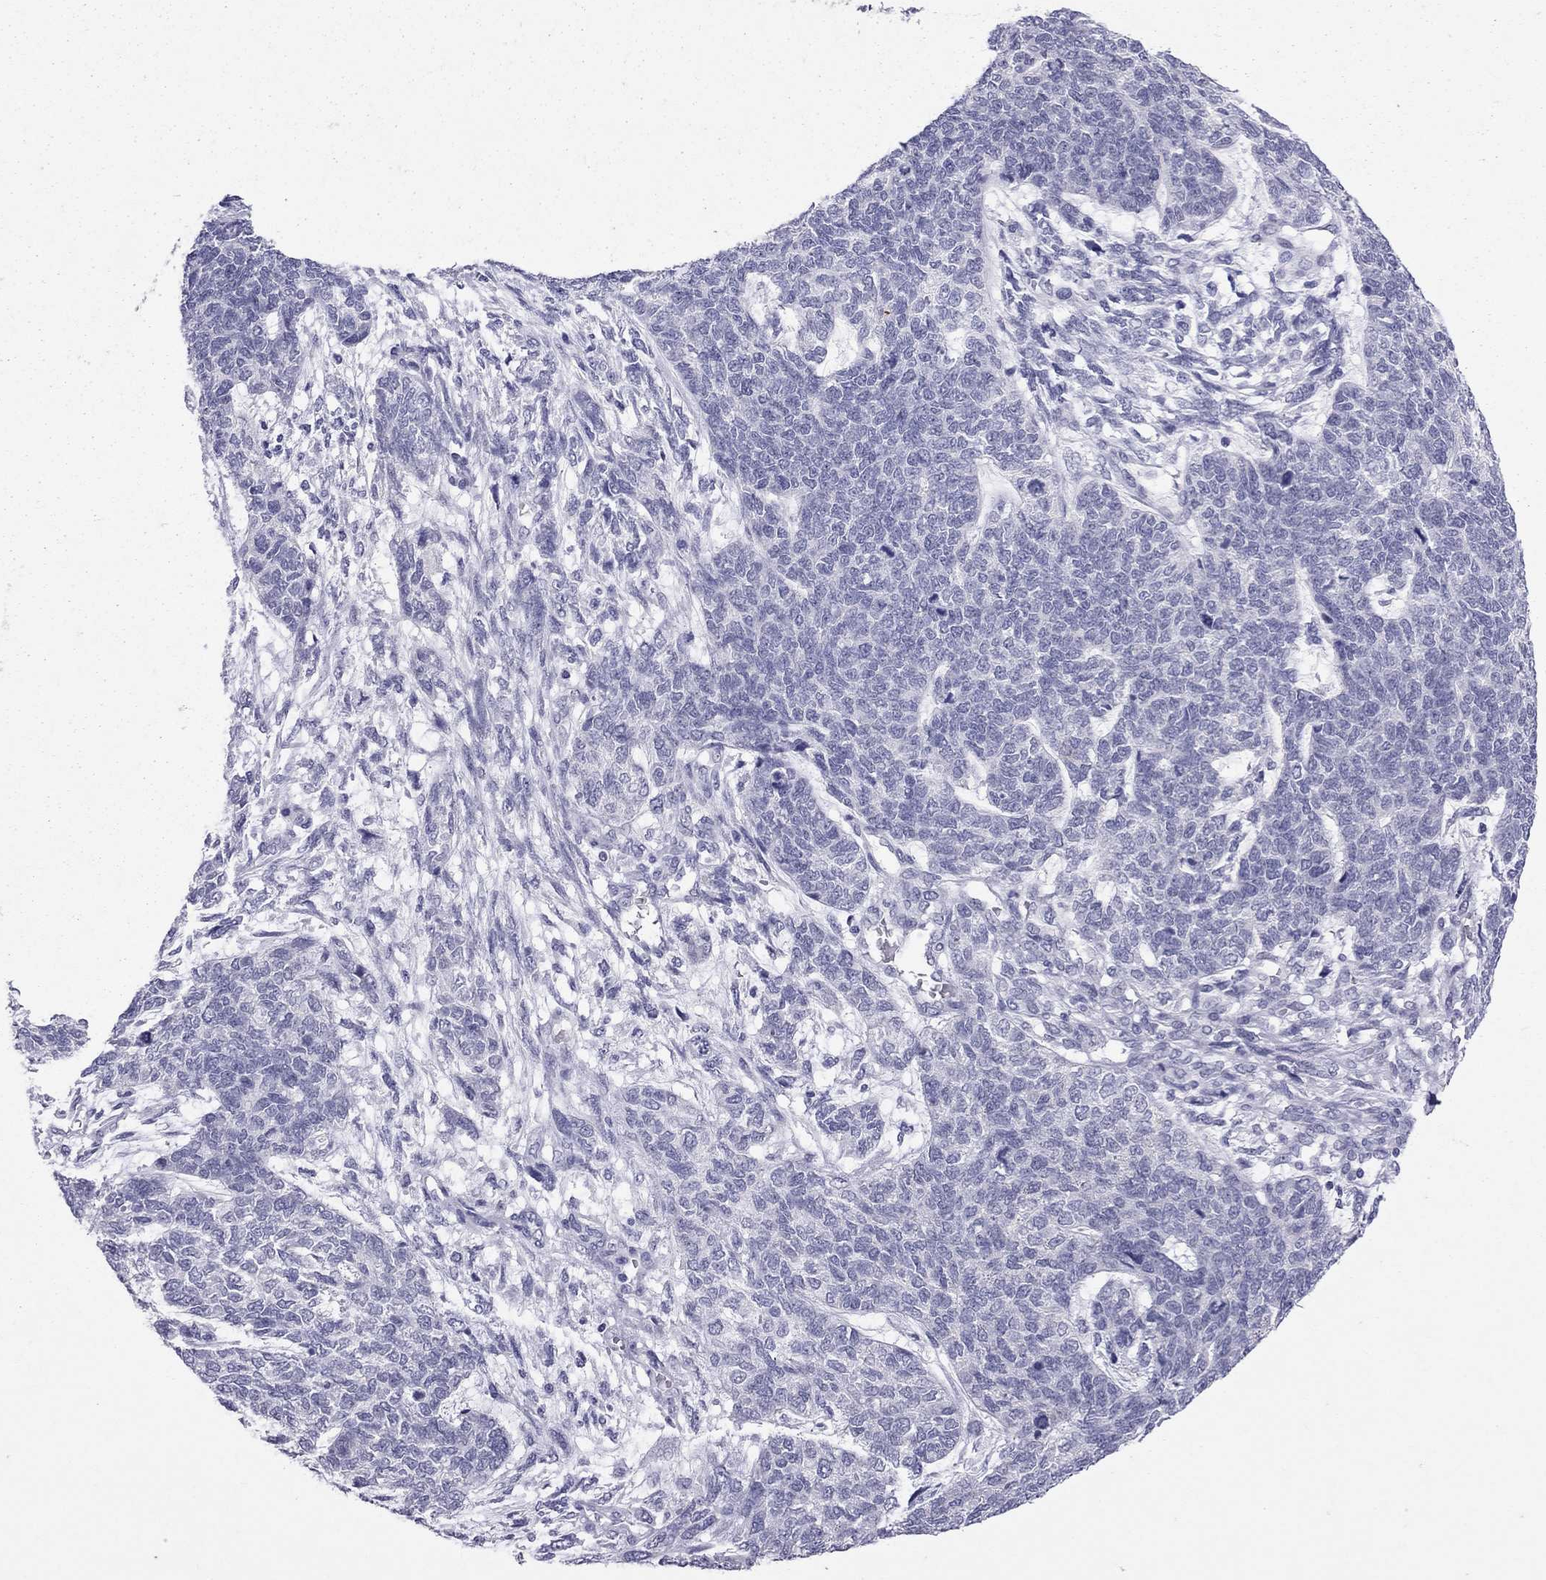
{"staining": {"intensity": "strong", "quantity": "<25%", "location": "cytoplasmic/membranous"}, "tissue": "cervical cancer", "cell_type": "Tumor cells", "image_type": "cancer", "snomed": [{"axis": "morphology", "description": "Squamous cell carcinoma, NOS"}, {"axis": "topography", "description": "Cervix"}], "caption": "Tumor cells display strong cytoplasmic/membranous staining in about <25% of cells in cervical squamous cell carcinoma.", "gene": "MUC16", "patient": {"sex": "female", "age": 63}}